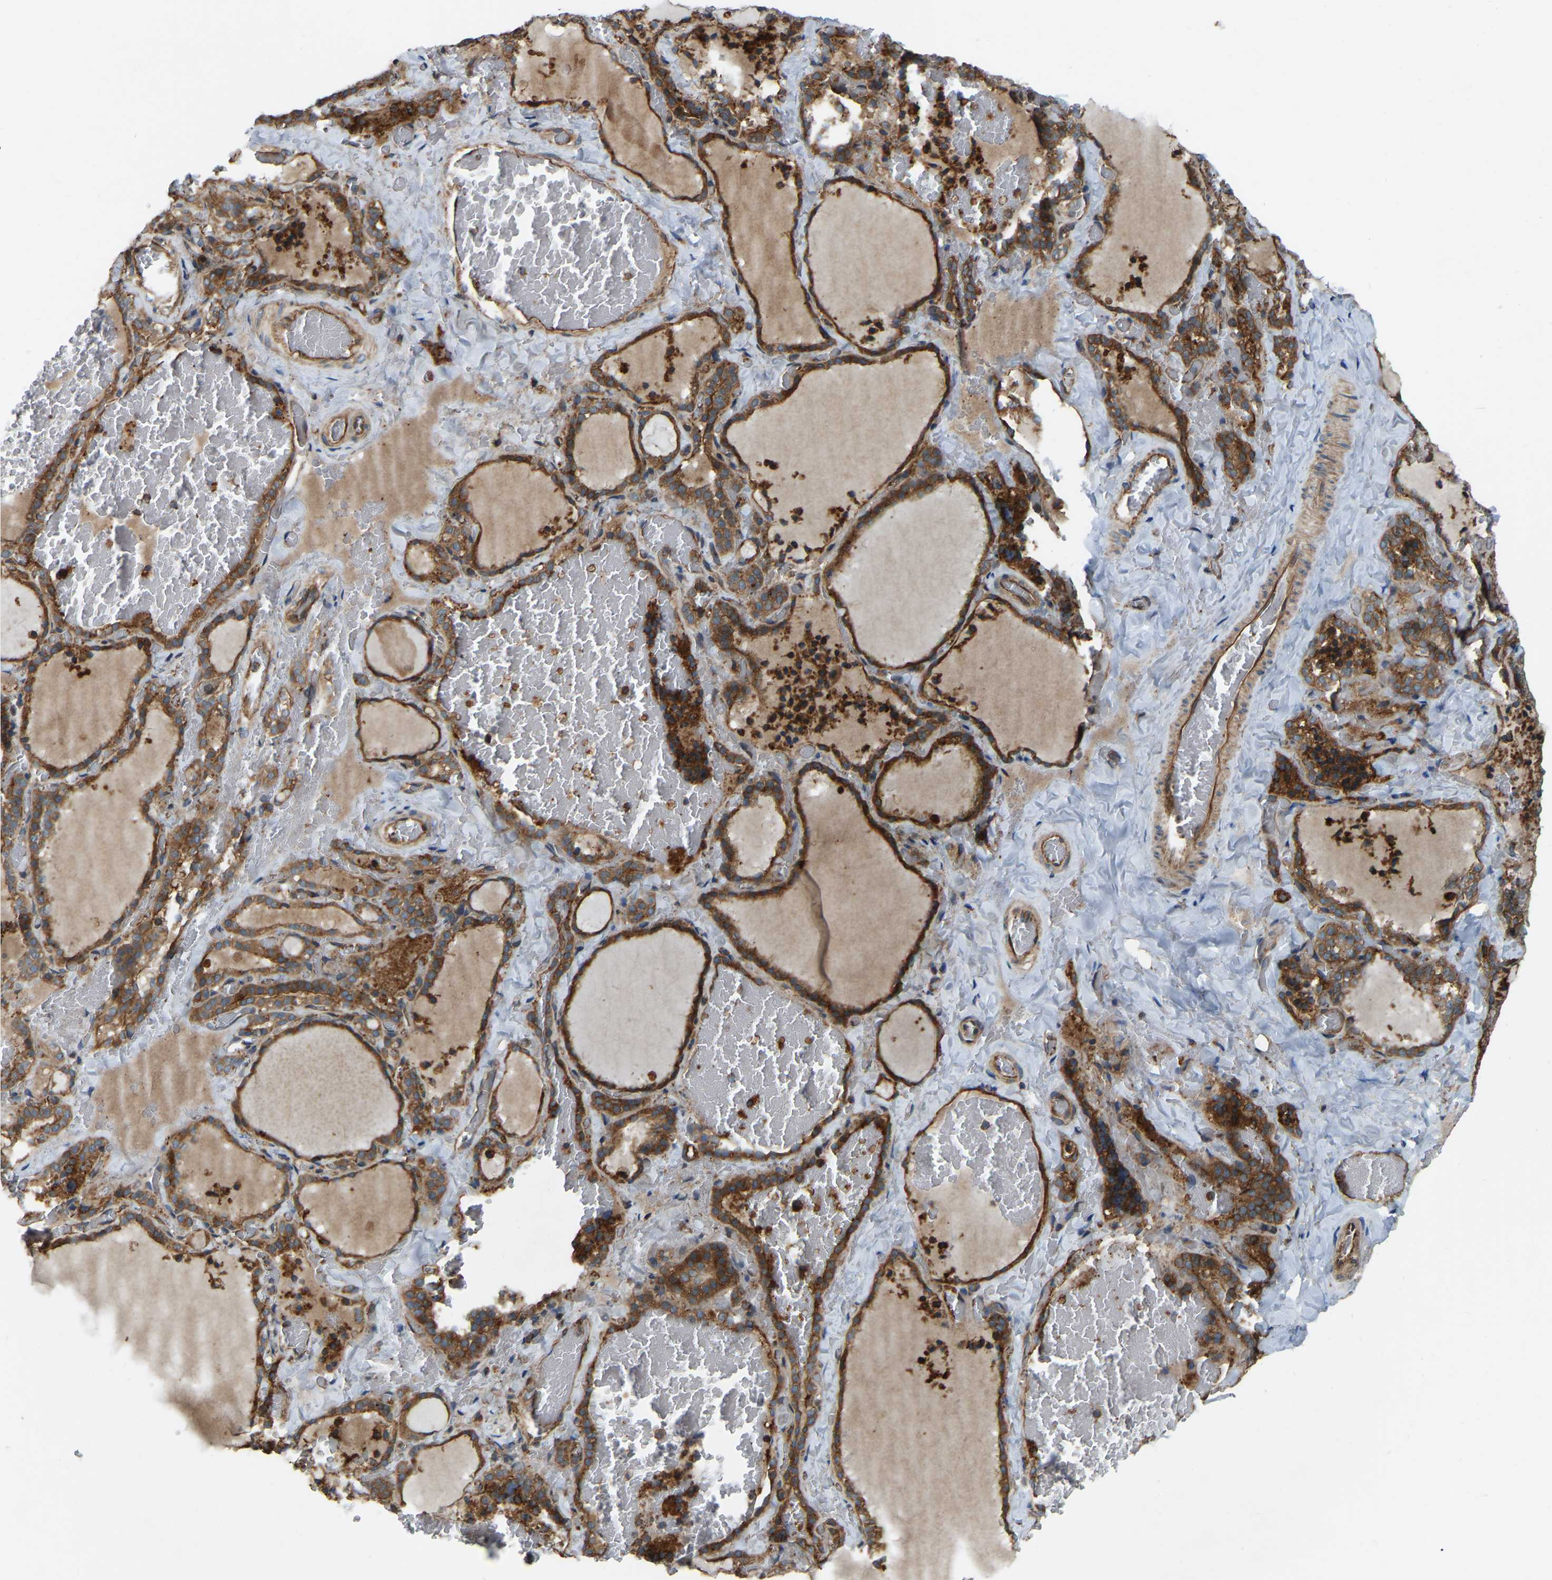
{"staining": {"intensity": "moderate", "quantity": ">75%", "location": "cytoplasmic/membranous"}, "tissue": "thyroid gland", "cell_type": "Glandular cells", "image_type": "normal", "snomed": [{"axis": "morphology", "description": "Normal tissue, NOS"}, {"axis": "topography", "description": "Thyroid gland"}], "caption": "The immunohistochemical stain labels moderate cytoplasmic/membranous expression in glandular cells of benign thyroid gland. Using DAB (brown) and hematoxylin (blue) stains, captured at high magnification using brightfield microscopy.", "gene": "SAMD9L", "patient": {"sex": "female", "age": 22}}